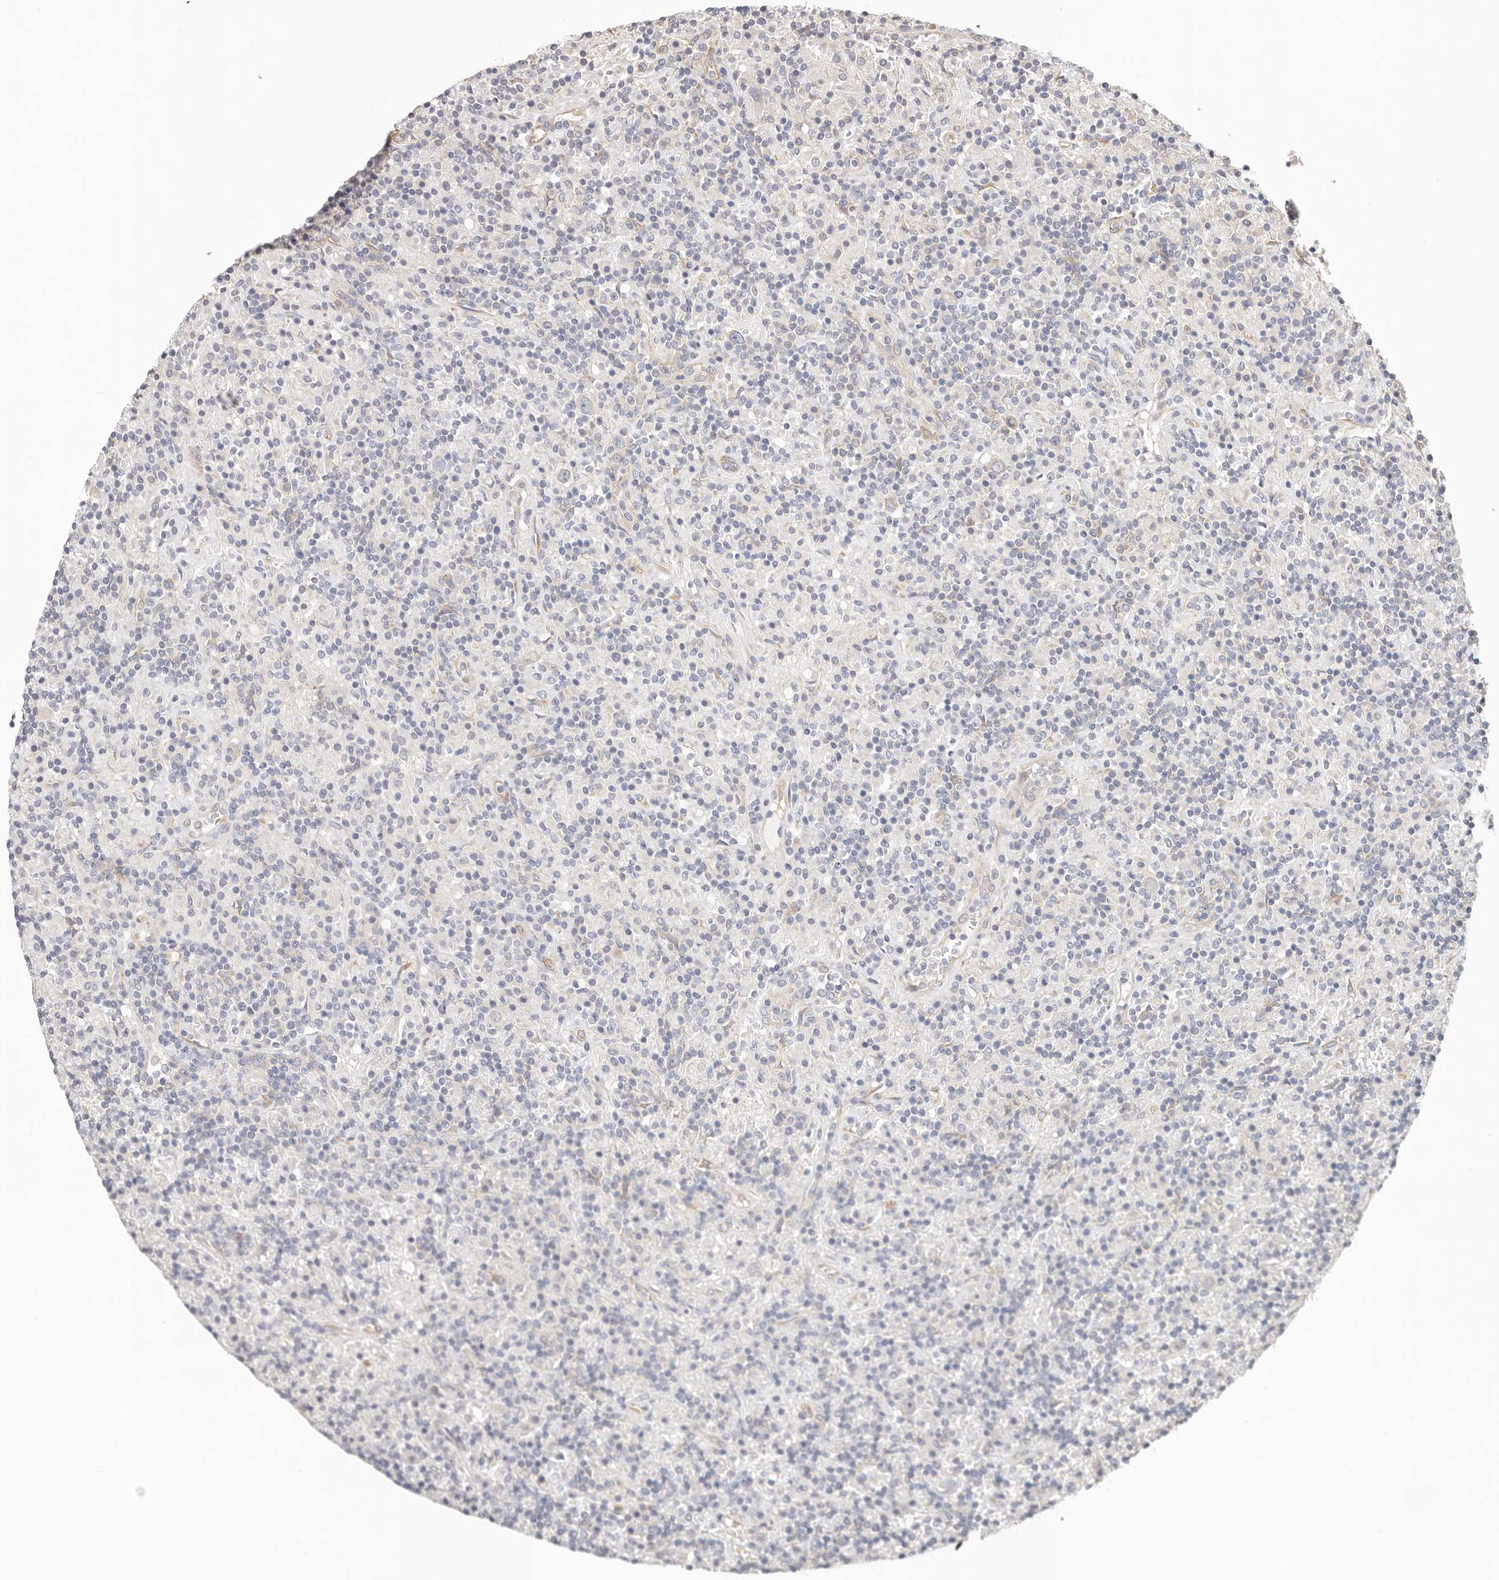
{"staining": {"intensity": "negative", "quantity": "none", "location": "none"}, "tissue": "lymphoma", "cell_type": "Tumor cells", "image_type": "cancer", "snomed": [{"axis": "morphology", "description": "Hodgkin's disease, NOS"}, {"axis": "topography", "description": "Lymph node"}], "caption": "Immunohistochemistry image of human Hodgkin's disease stained for a protein (brown), which displays no positivity in tumor cells.", "gene": "AFDN", "patient": {"sex": "male", "age": 70}}